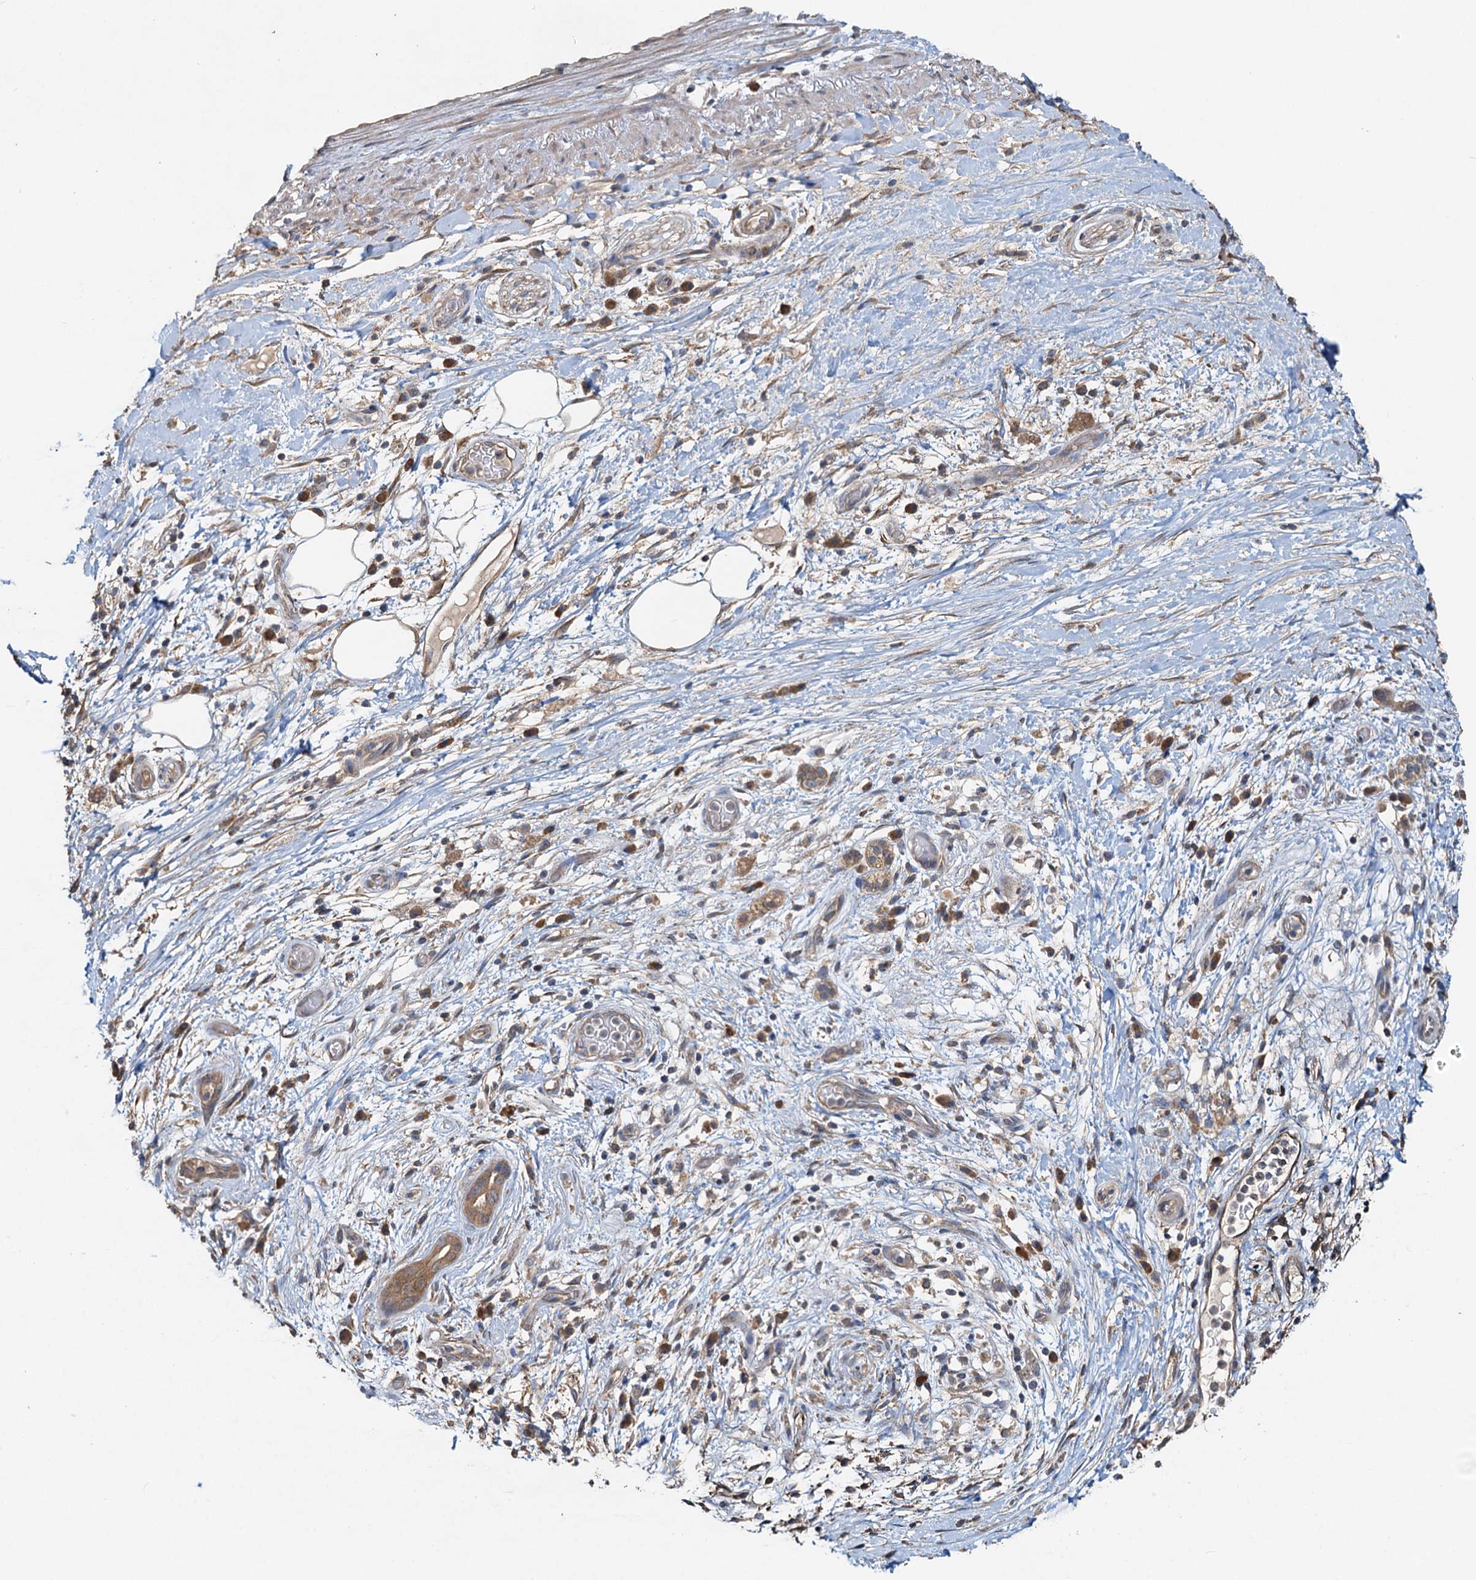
{"staining": {"intensity": "moderate", "quantity": ">75%", "location": "cytoplasmic/membranous"}, "tissue": "pancreatic cancer", "cell_type": "Tumor cells", "image_type": "cancer", "snomed": [{"axis": "morphology", "description": "Adenocarcinoma, NOS"}, {"axis": "topography", "description": "Pancreas"}], "caption": "There is medium levels of moderate cytoplasmic/membranous expression in tumor cells of pancreatic cancer (adenocarcinoma), as demonstrated by immunohistochemical staining (brown color).", "gene": "HYI", "patient": {"sex": "female", "age": 73}}